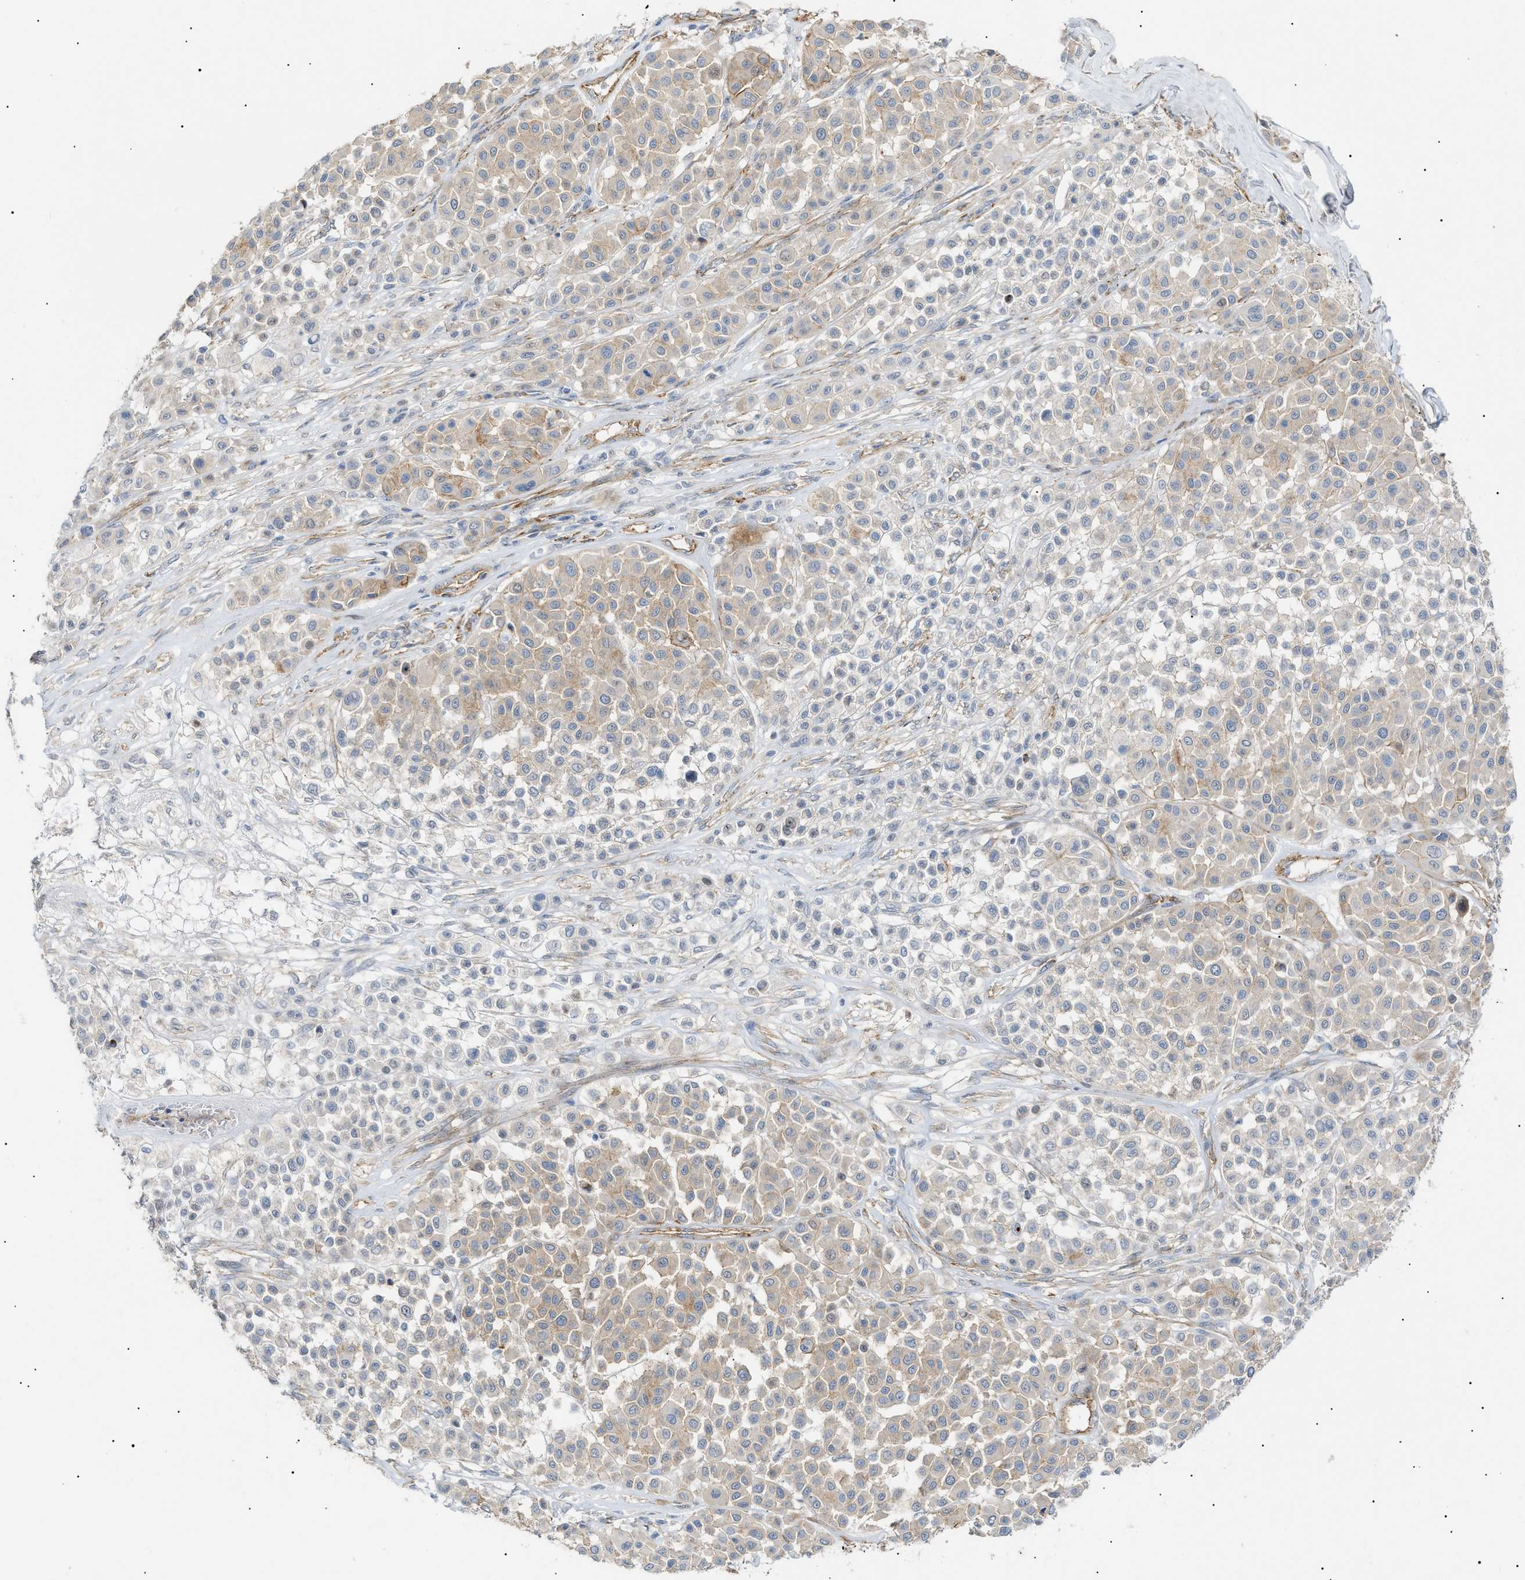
{"staining": {"intensity": "weak", "quantity": "25%-75%", "location": "cytoplasmic/membranous"}, "tissue": "melanoma", "cell_type": "Tumor cells", "image_type": "cancer", "snomed": [{"axis": "morphology", "description": "Malignant melanoma, Metastatic site"}, {"axis": "topography", "description": "Soft tissue"}], "caption": "A brown stain labels weak cytoplasmic/membranous positivity of a protein in malignant melanoma (metastatic site) tumor cells. The staining was performed using DAB to visualize the protein expression in brown, while the nuclei were stained in blue with hematoxylin (Magnification: 20x).", "gene": "ZFHX2", "patient": {"sex": "male", "age": 41}}